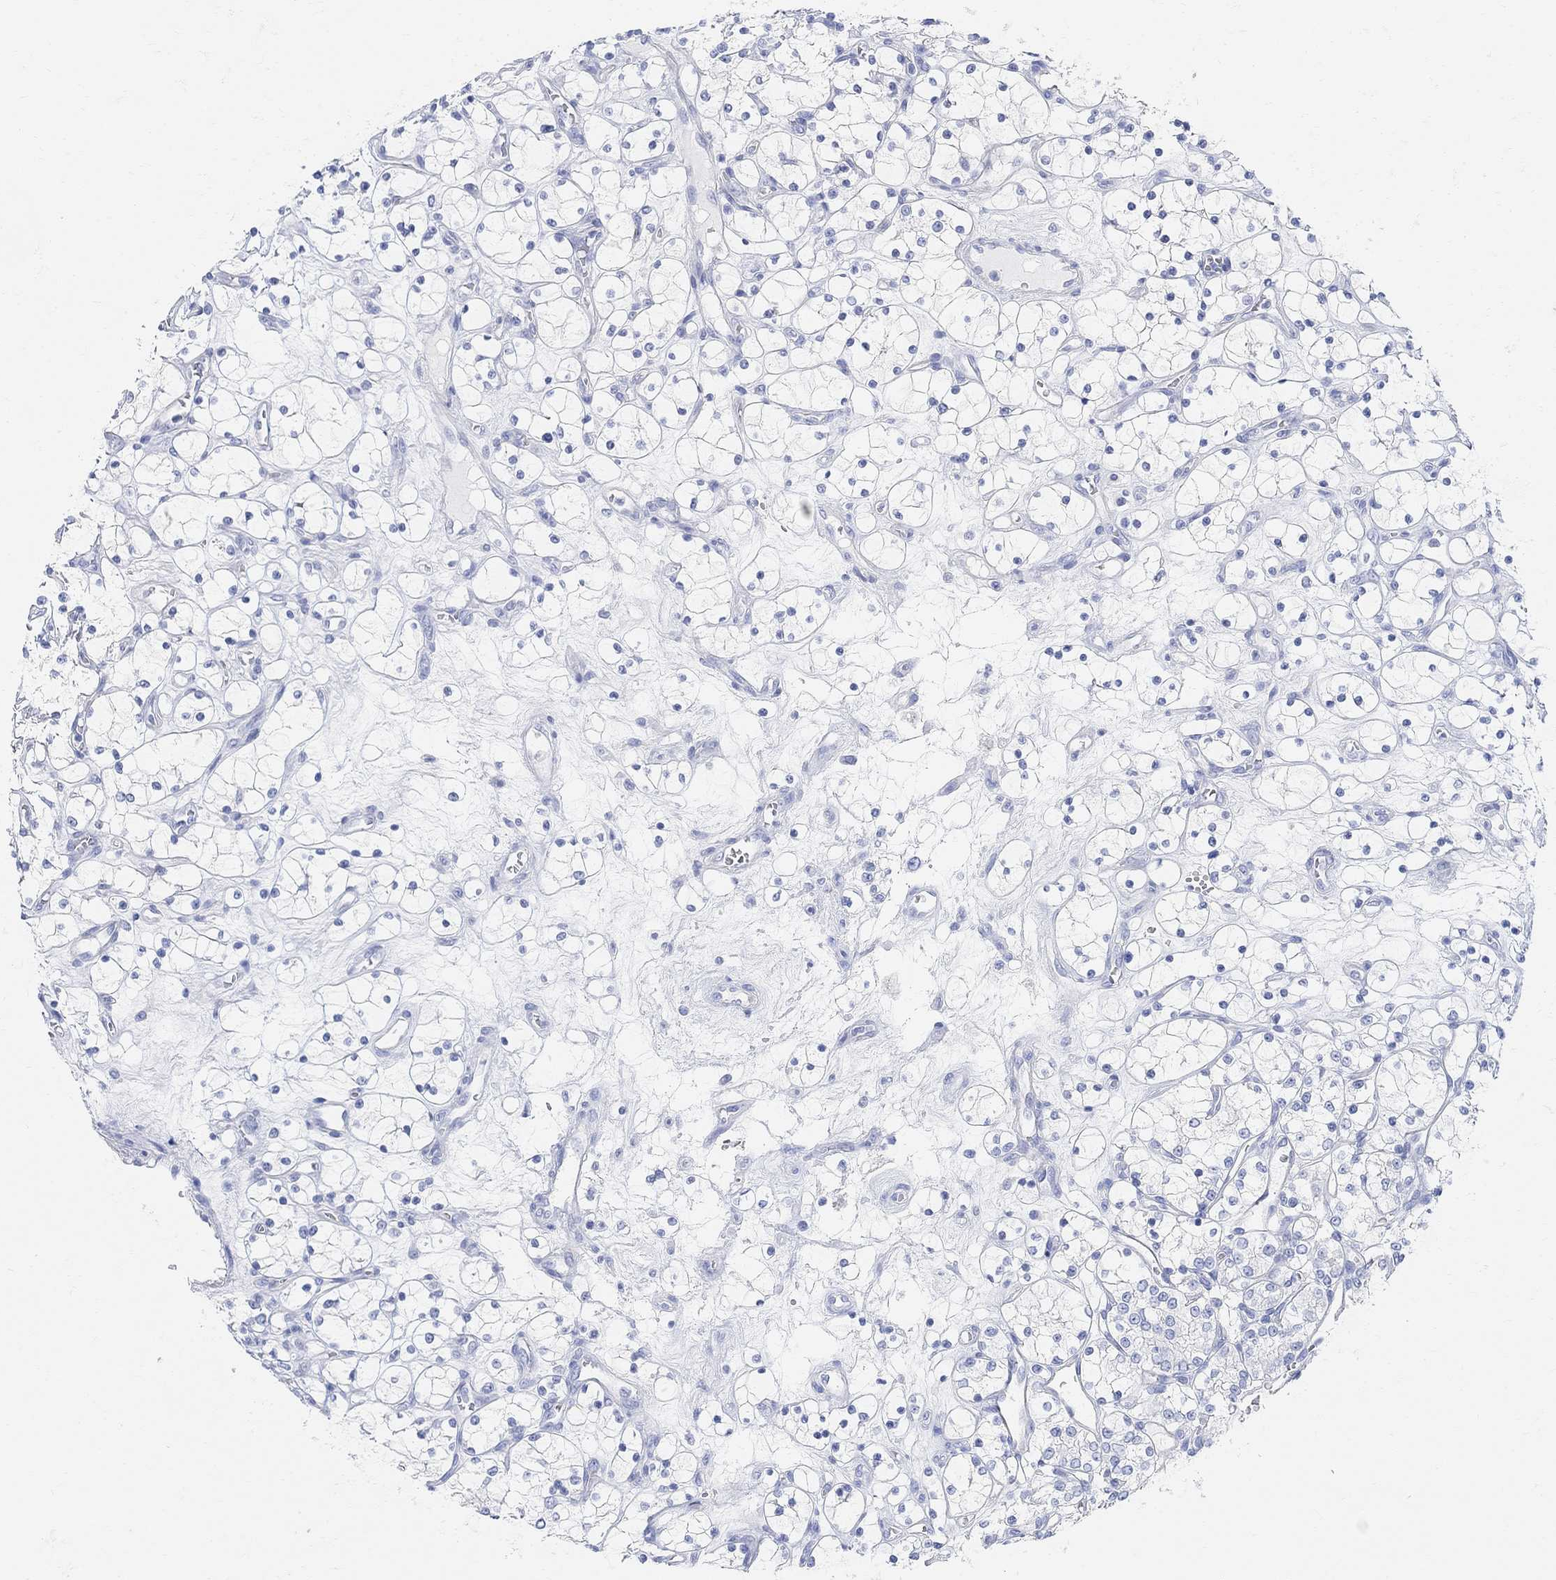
{"staining": {"intensity": "negative", "quantity": "none", "location": "none"}, "tissue": "renal cancer", "cell_type": "Tumor cells", "image_type": "cancer", "snomed": [{"axis": "morphology", "description": "Adenocarcinoma, NOS"}, {"axis": "topography", "description": "Kidney"}], "caption": "DAB (3,3'-diaminobenzidine) immunohistochemical staining of adenocarcinoma (renal) demonstrates no significant expression in tumor cells.", "gene": "RETNLB", "patient": {"sex": "female", "age": 69}}